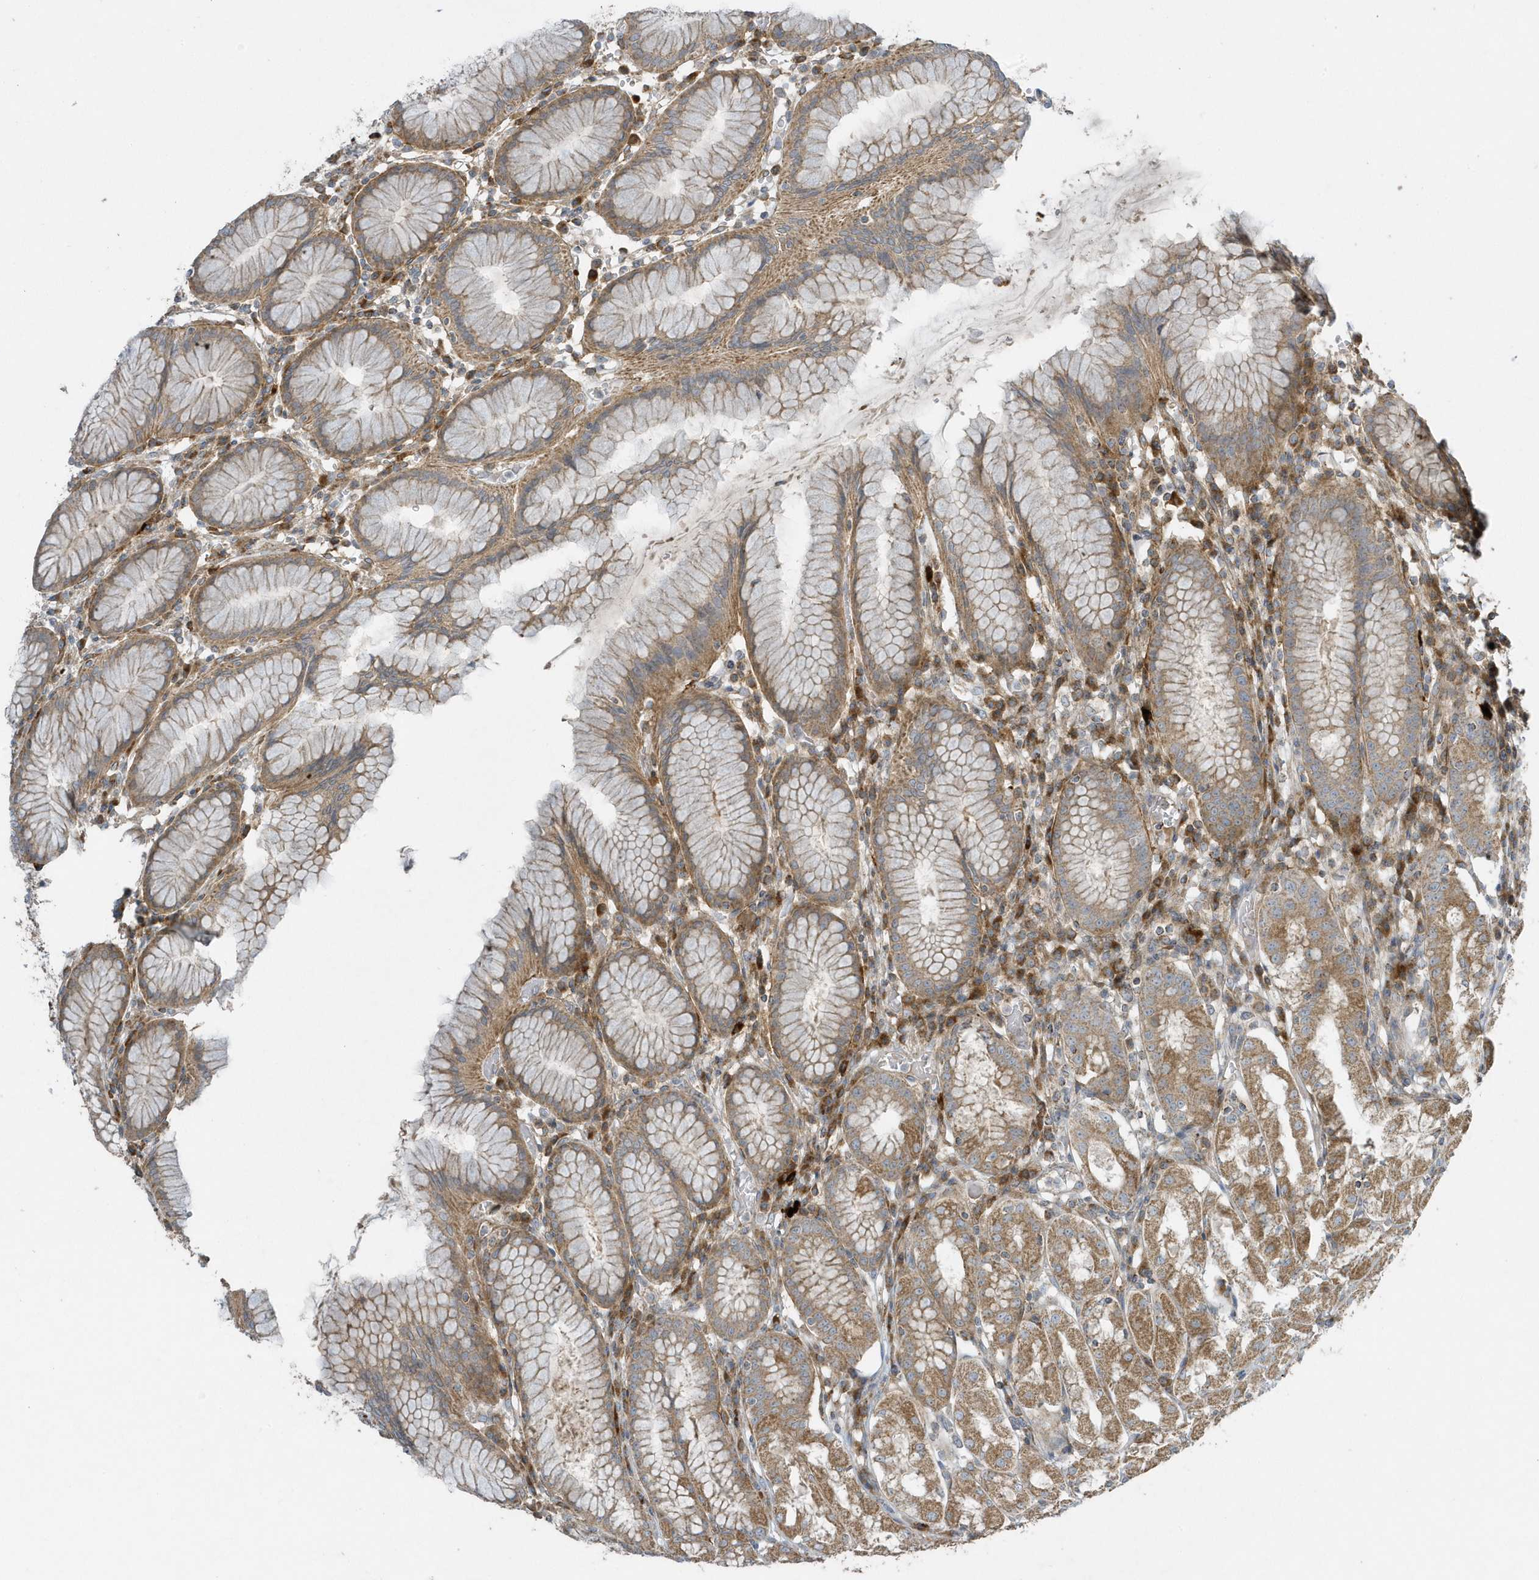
{"staining": {"intensity": "moderate", "quantity": ">75%", "location": "cytoplasmic/membranous"}, "tissue": "stomach", "cell_type": "Glandular cells", "image_type": "normal", "snomed": [{"axis": "morphology", "description": "Normal tissue, NOS"}, {"axis": "topography", "description": "Stomach"}, {"axis": "topography", "description": "Stomach, lower"}], "caption": "Normal stomach was stained to show a protein in brown. There is medium levels of moderate cytoplasmic/membranous expression in about >75% of glandular cells. The staining was performed using DAB to visualize the protein expression in brown, while the nuclei were stained in blue with hematoxylin (Magnification: 20x).", "gene": "SLC38A2", "patient": {"sex": "female", "age": 56}}